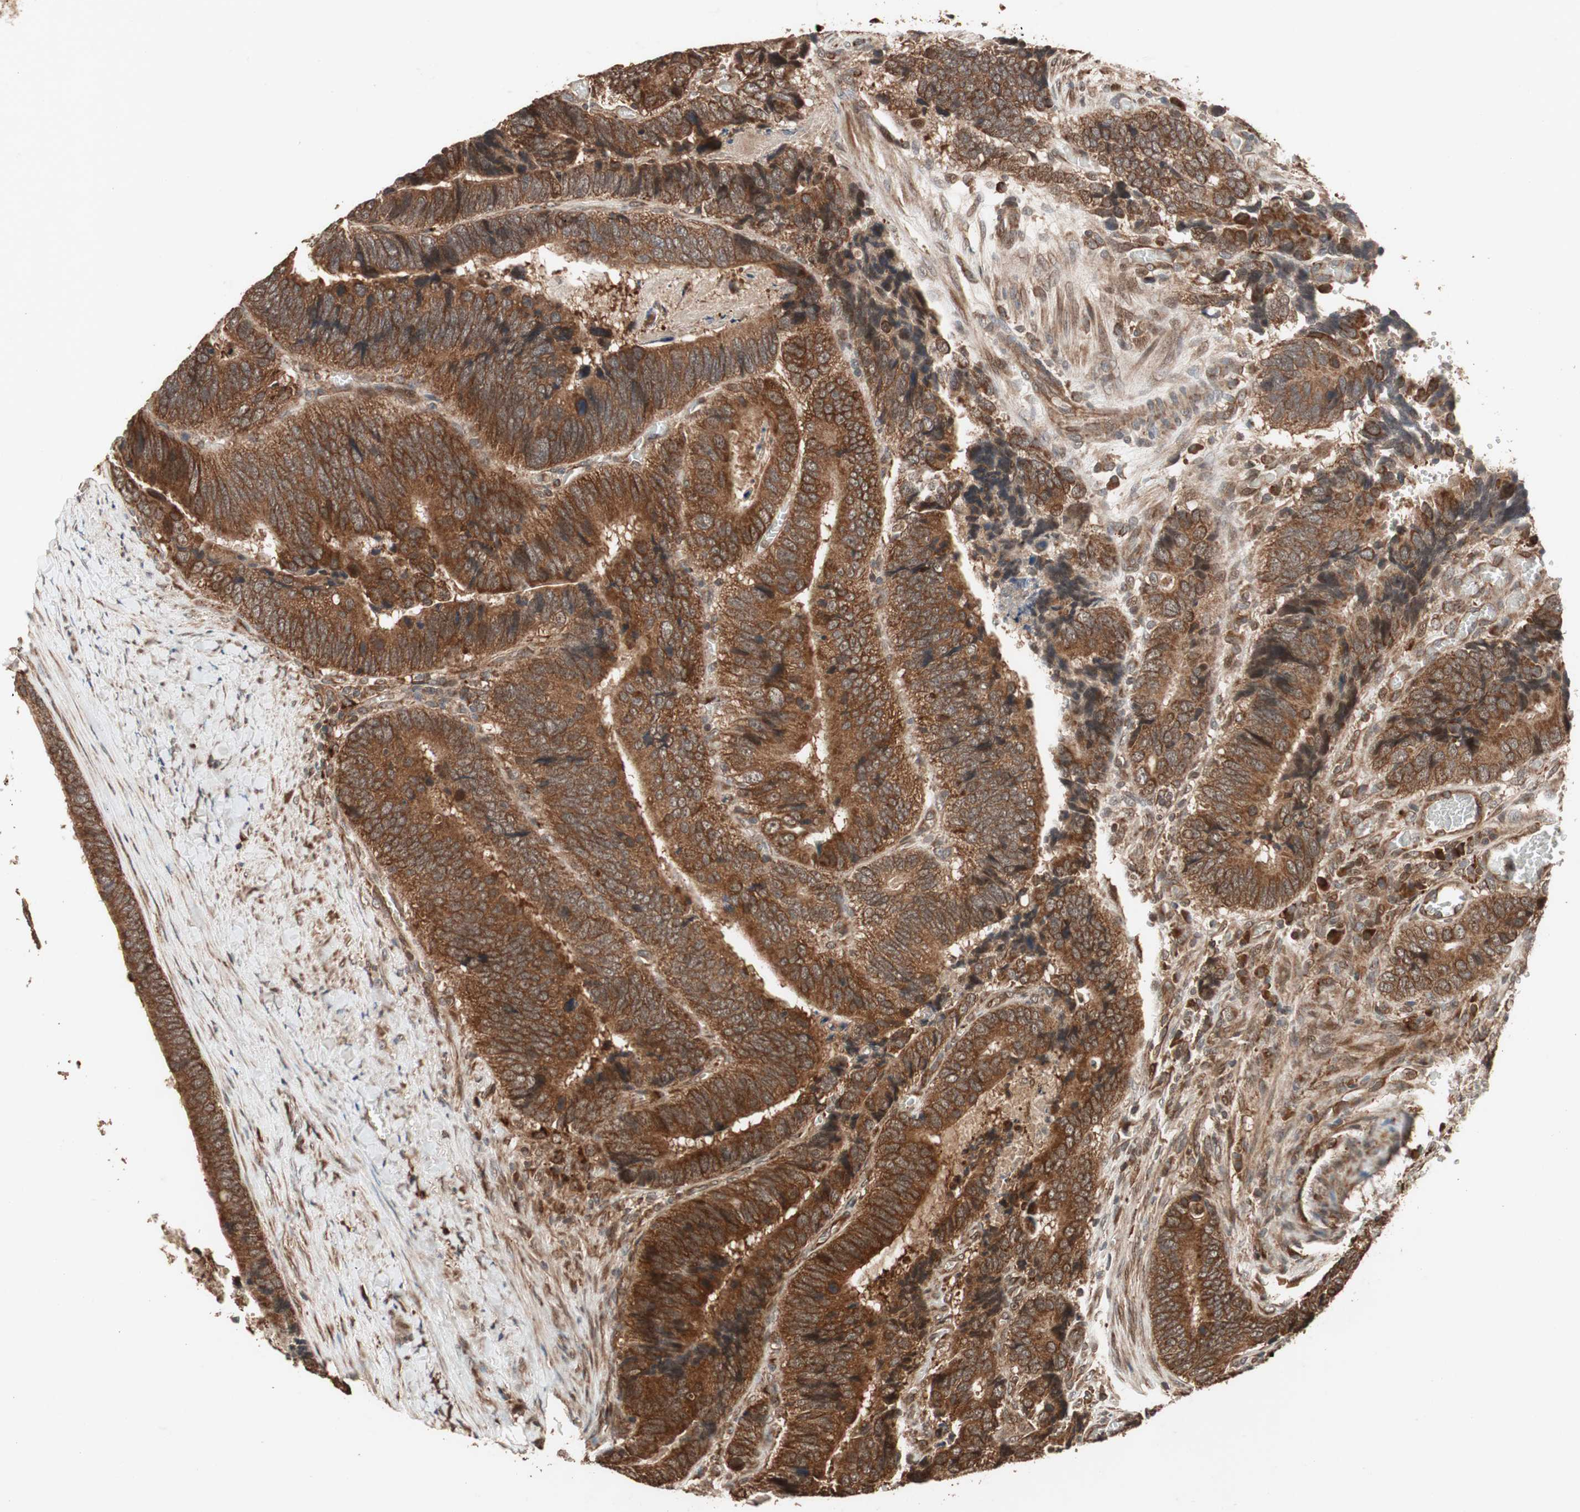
{"staining": {"intensity": "strong", "quantity": ">75%", "location": "cytoplasmic/membranous"}, "tissue": "colorectal cancer", "cell_type": "Tumor cells", "image_type": "cancer", "snomed": [{"axis": "morphology", "description": "Adenocarcinoma, NOS"}, {"axis": "topography", "description": "Colon"}], "caption": "Colorectal cancer (adenocarcinoma) was stained to show a protein in brown. There is high levels of strong cytoplasmic/membranous staining in approximately >75% of tumor cells.", "gene": "RAB1A", "patient": {"sex": "male", "age": 72}}